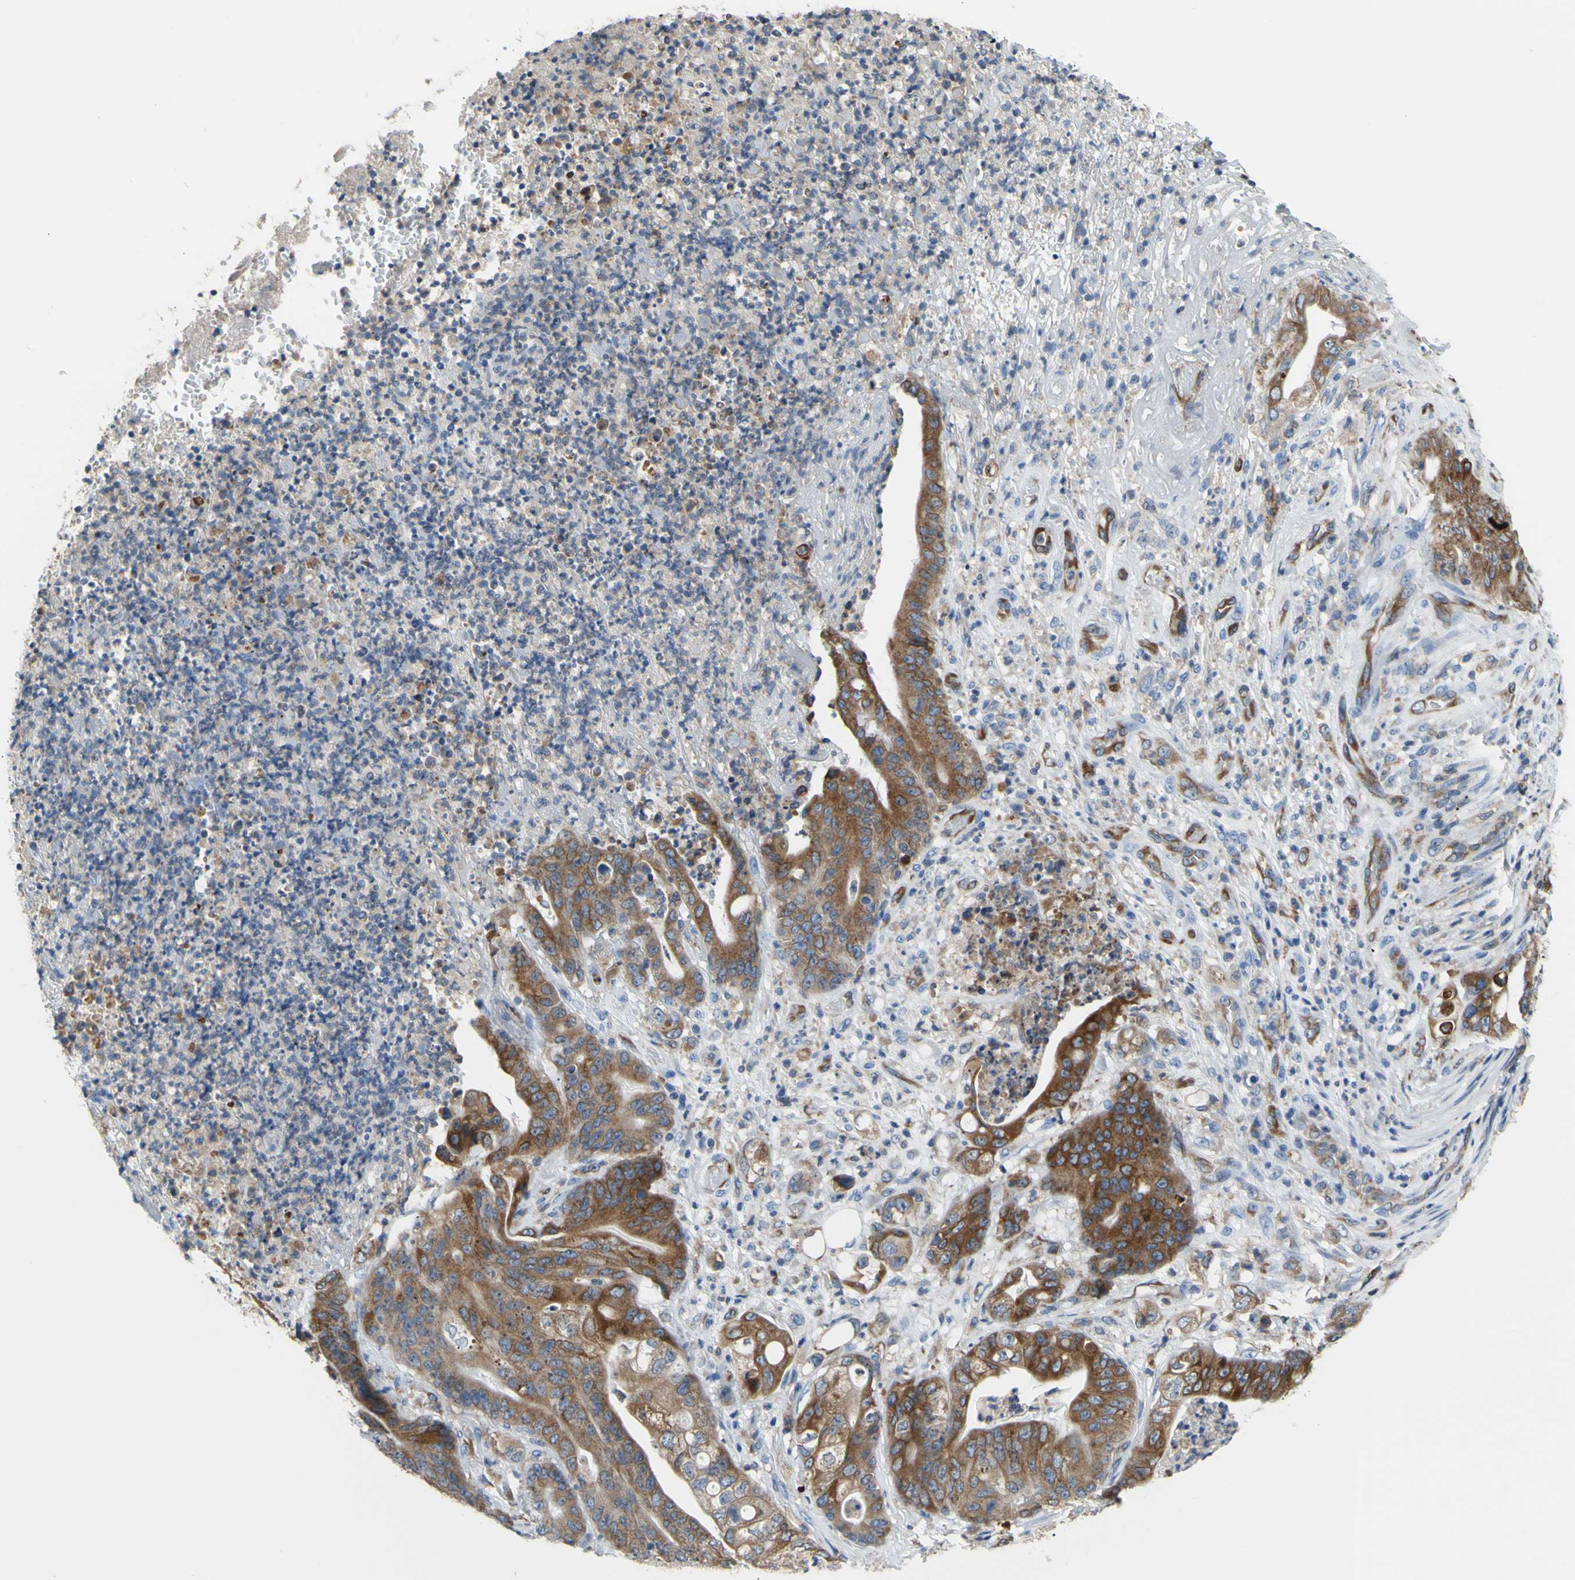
{"staining": {"intensity": "moderate", "quantity": ">75%", "location": "cytoplasmic/membranous"}, "tissue": "stomach cancer", "cell_type": "Tumor cells", "image_type": "cancer", "snomed": [{"axis": "morphology", "description": "Adenocarcinoma, NOS"}, {"axis": "topography", "description": "Stomach"}], "caption": "The immunohistochemical stain shows moderate cytoplasmic/membranous staining in tumor cells of adenocarcinoma (stomach) tissue. (DAB IHC with brightfield microscopy, high magnification).", "gene": "MGST2", "patient": {"sex": "female", "age": 73}}